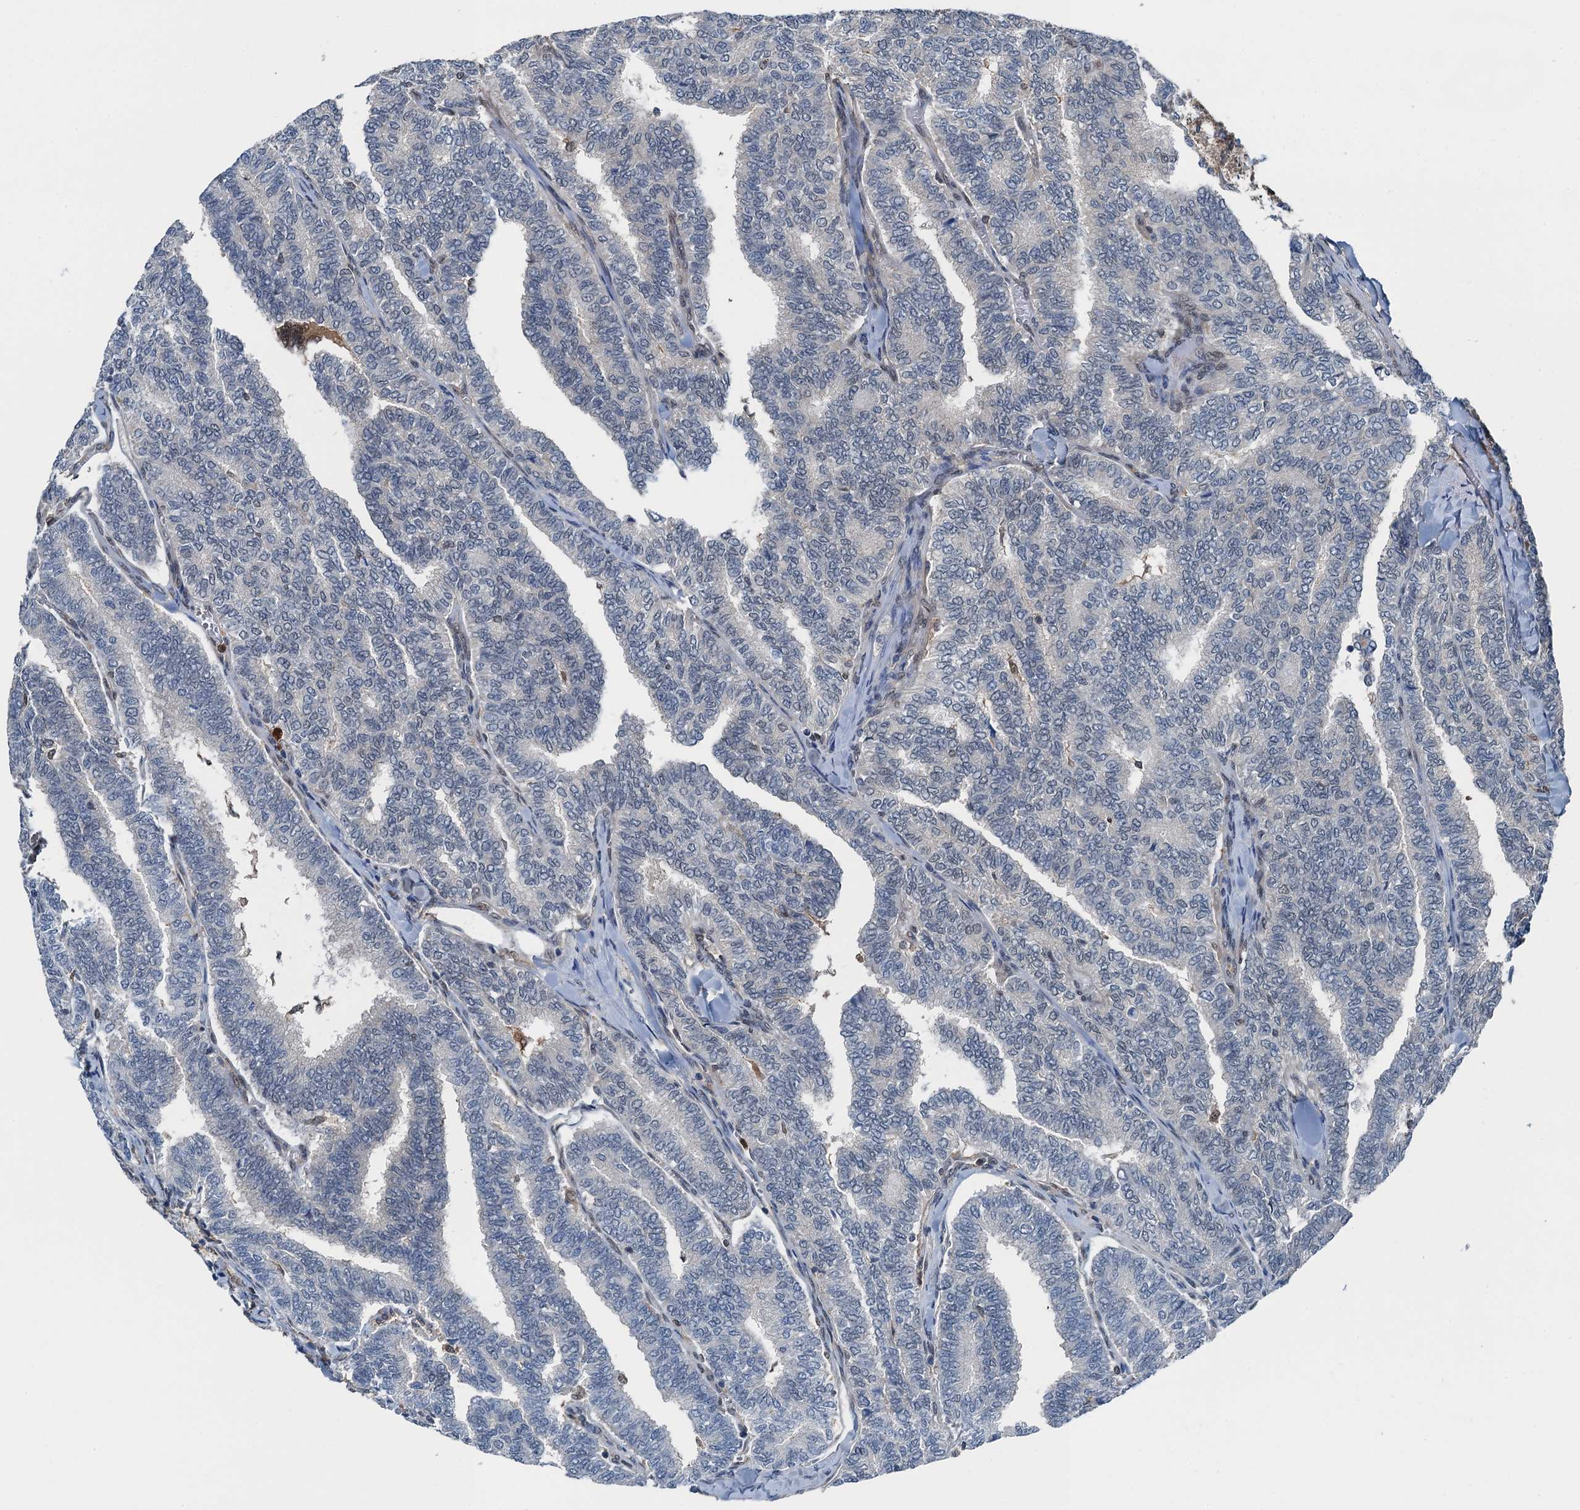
{"staining": {"intensity": "negative", "quantity": "none", "location": "none"}, "tissue": "thyroid cancer", "cell_type": "Tumor cells", "image_type": "cancer", "snomed": [{"axis": "morphology", "description": "Papillary adenocarcinoma, NOS"}, {"axis": "topography", "description": "Thyroid gland"}], "caption": "High power microscopy micrograph of an immunohistochemistry photomicrograph of thyroid papillary adenocarcinoma, revealing no significant positivity in tumor cells. (DAB (3,3'-diaminobenzidine) immunohistochemistry with hematoxylin counter stain).", "gene": "RNH1", "patient": {"sex": "female", "age": 35}}